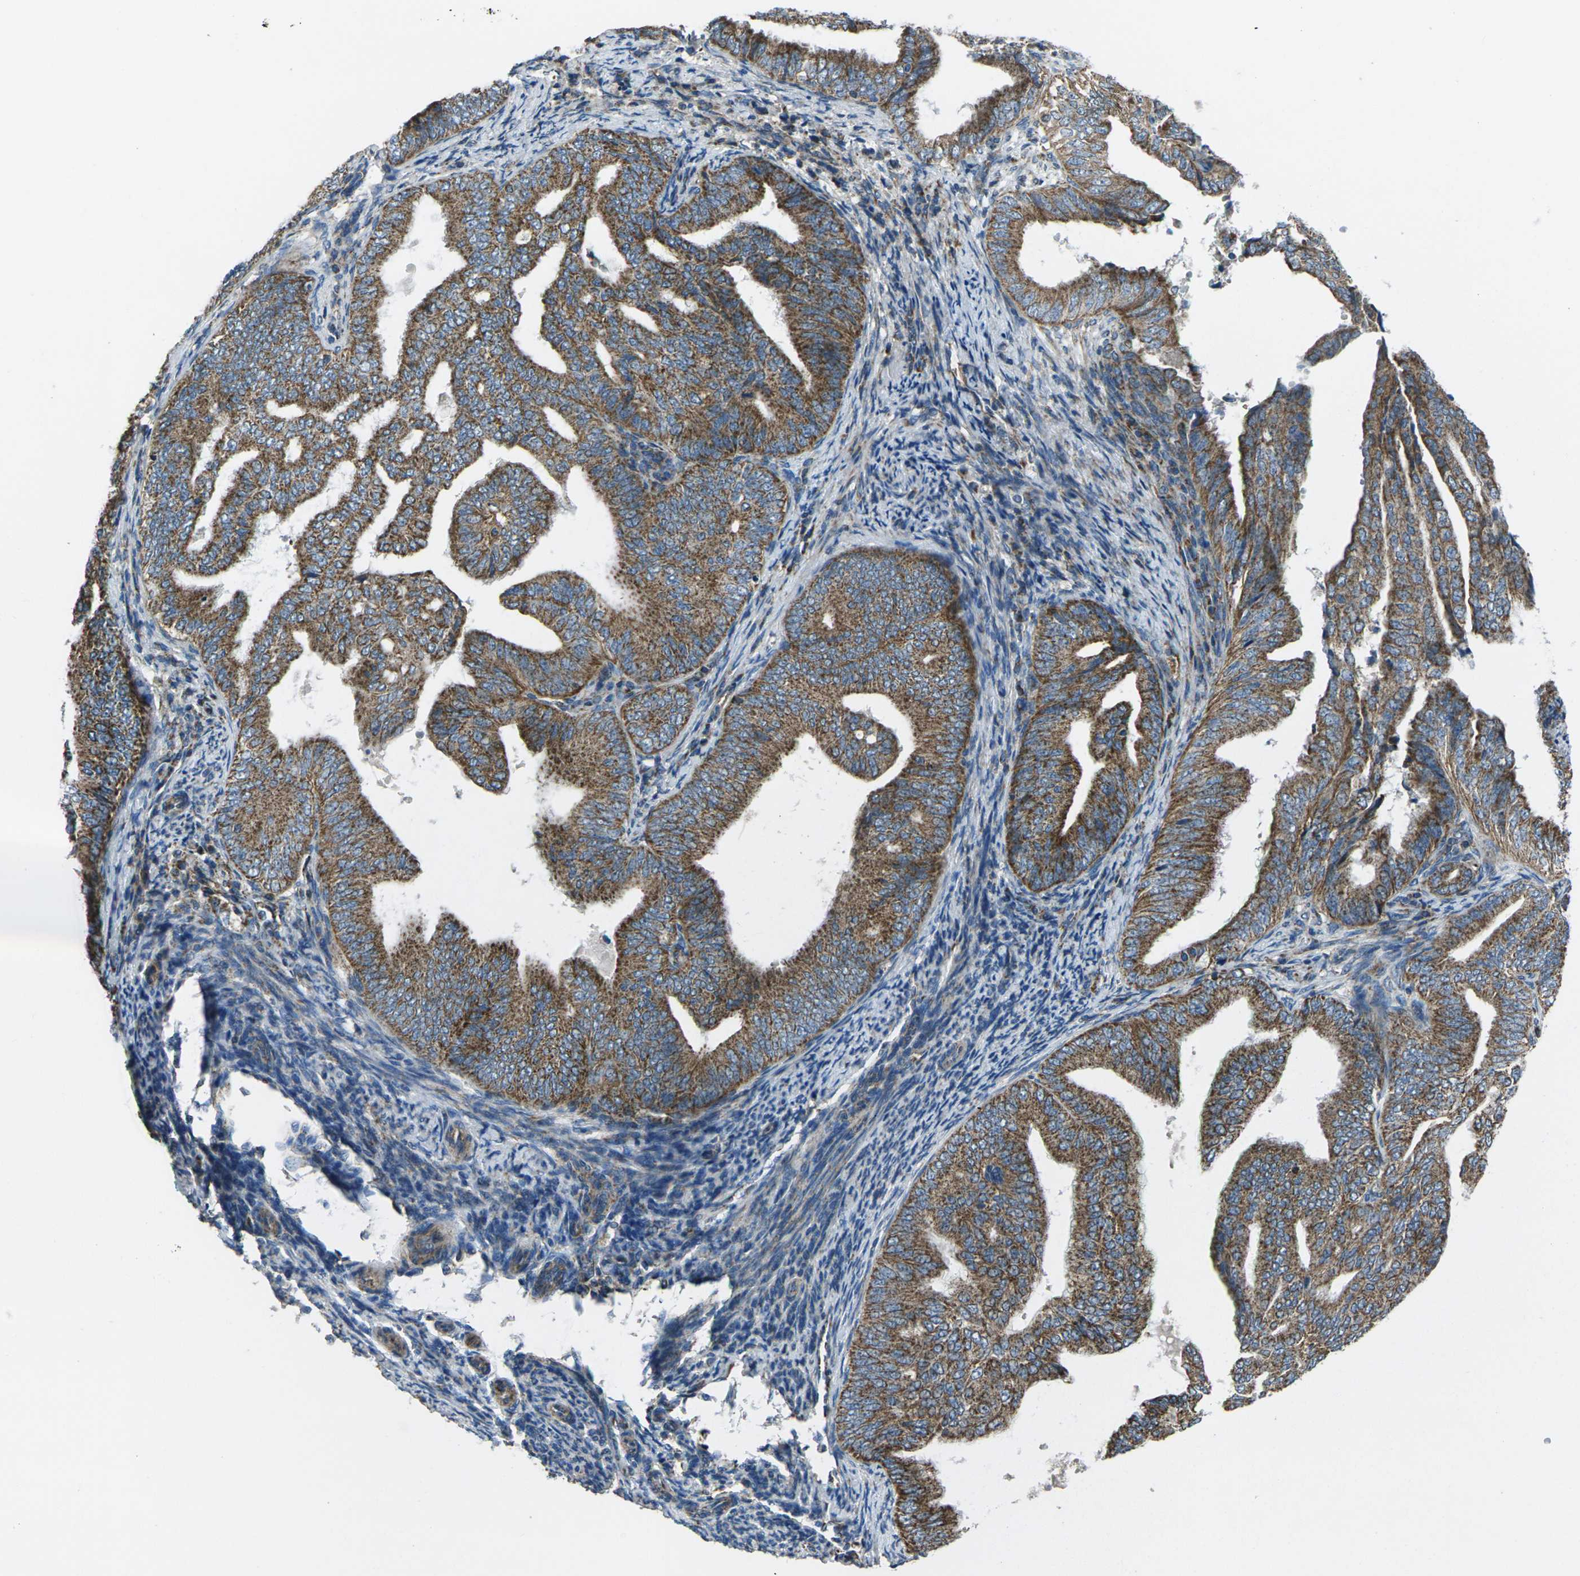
{"staining": {"intensity": "moderate", "quantity": ">75%", "location": "cytoplasmic/membranous"}, "tissue": "endometrial cancer", "cell_type": "Tumor cells", "image_type": "cancer", "snomed": [{"axis": "morphology", "description": "Adenocarcinoma, NOS"}, {"axis": "topography", "description": "Endometrium"}], "caption": "Immunohistochemical staining of human endometrial adenocarcinoma demonstrates medium levels of moderate cytoplasmic/membranous staining in about >75% of tumor cells.", "gene": "TMEM120B", "patient": {"sex": "female", "age": 58}}